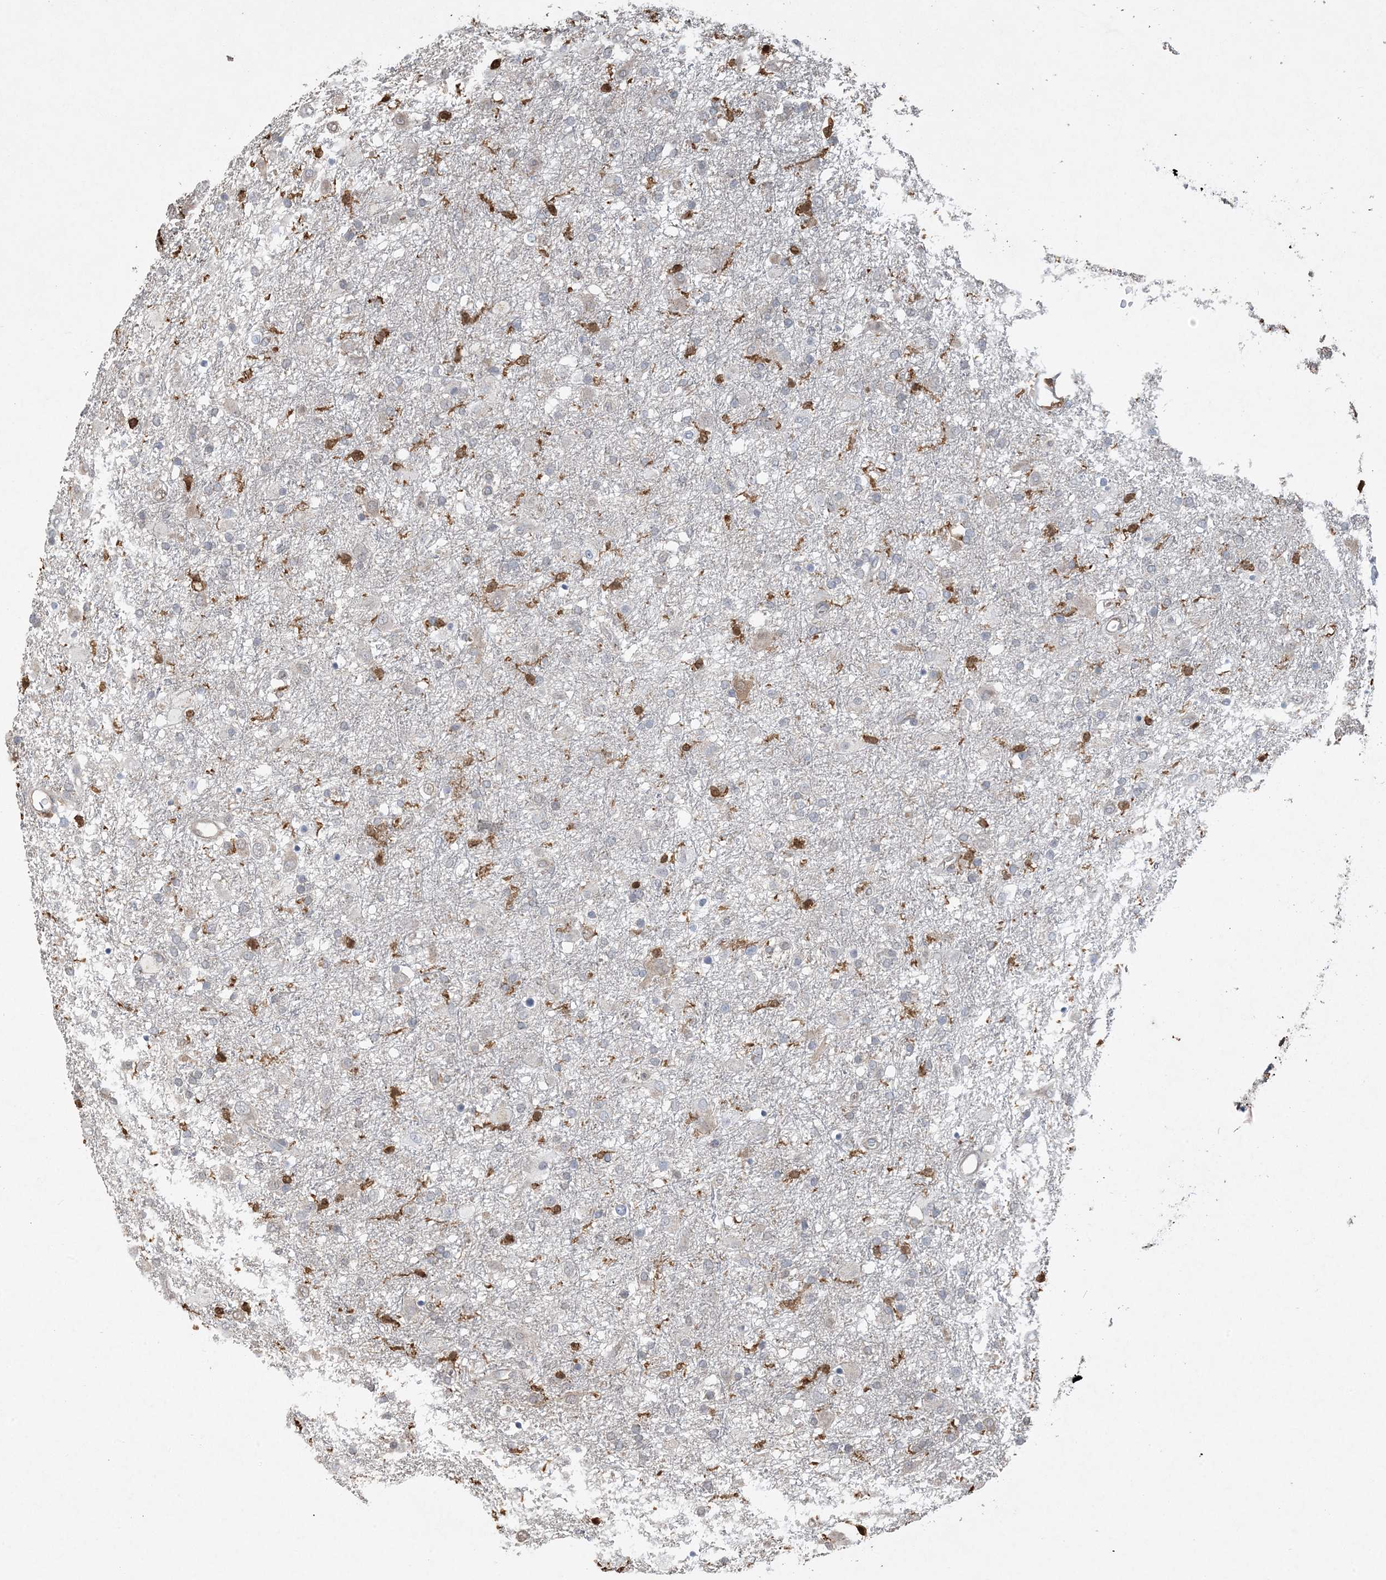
{"staining": {"intensity": "negative", "quantity": "none", "location": "none"}, "tissue": "glioma", "cell_type": "Tumor cells", "image_type": "cancer", "snomed": [{"axis": "morphology", "description": "Glioma, malignant, Low grade"}, {"axis": "topography", "description": "Brain"}], "caption": "This image is of malignant glioma (low-grade) stained with immunohistochemistry (IHC) to label a protein in brown with the nuclei are counter-stained blue. There is no staining in tumor cells.", "gene": "TMSB4X", "patient": {"sex": "male", "age": 65}}